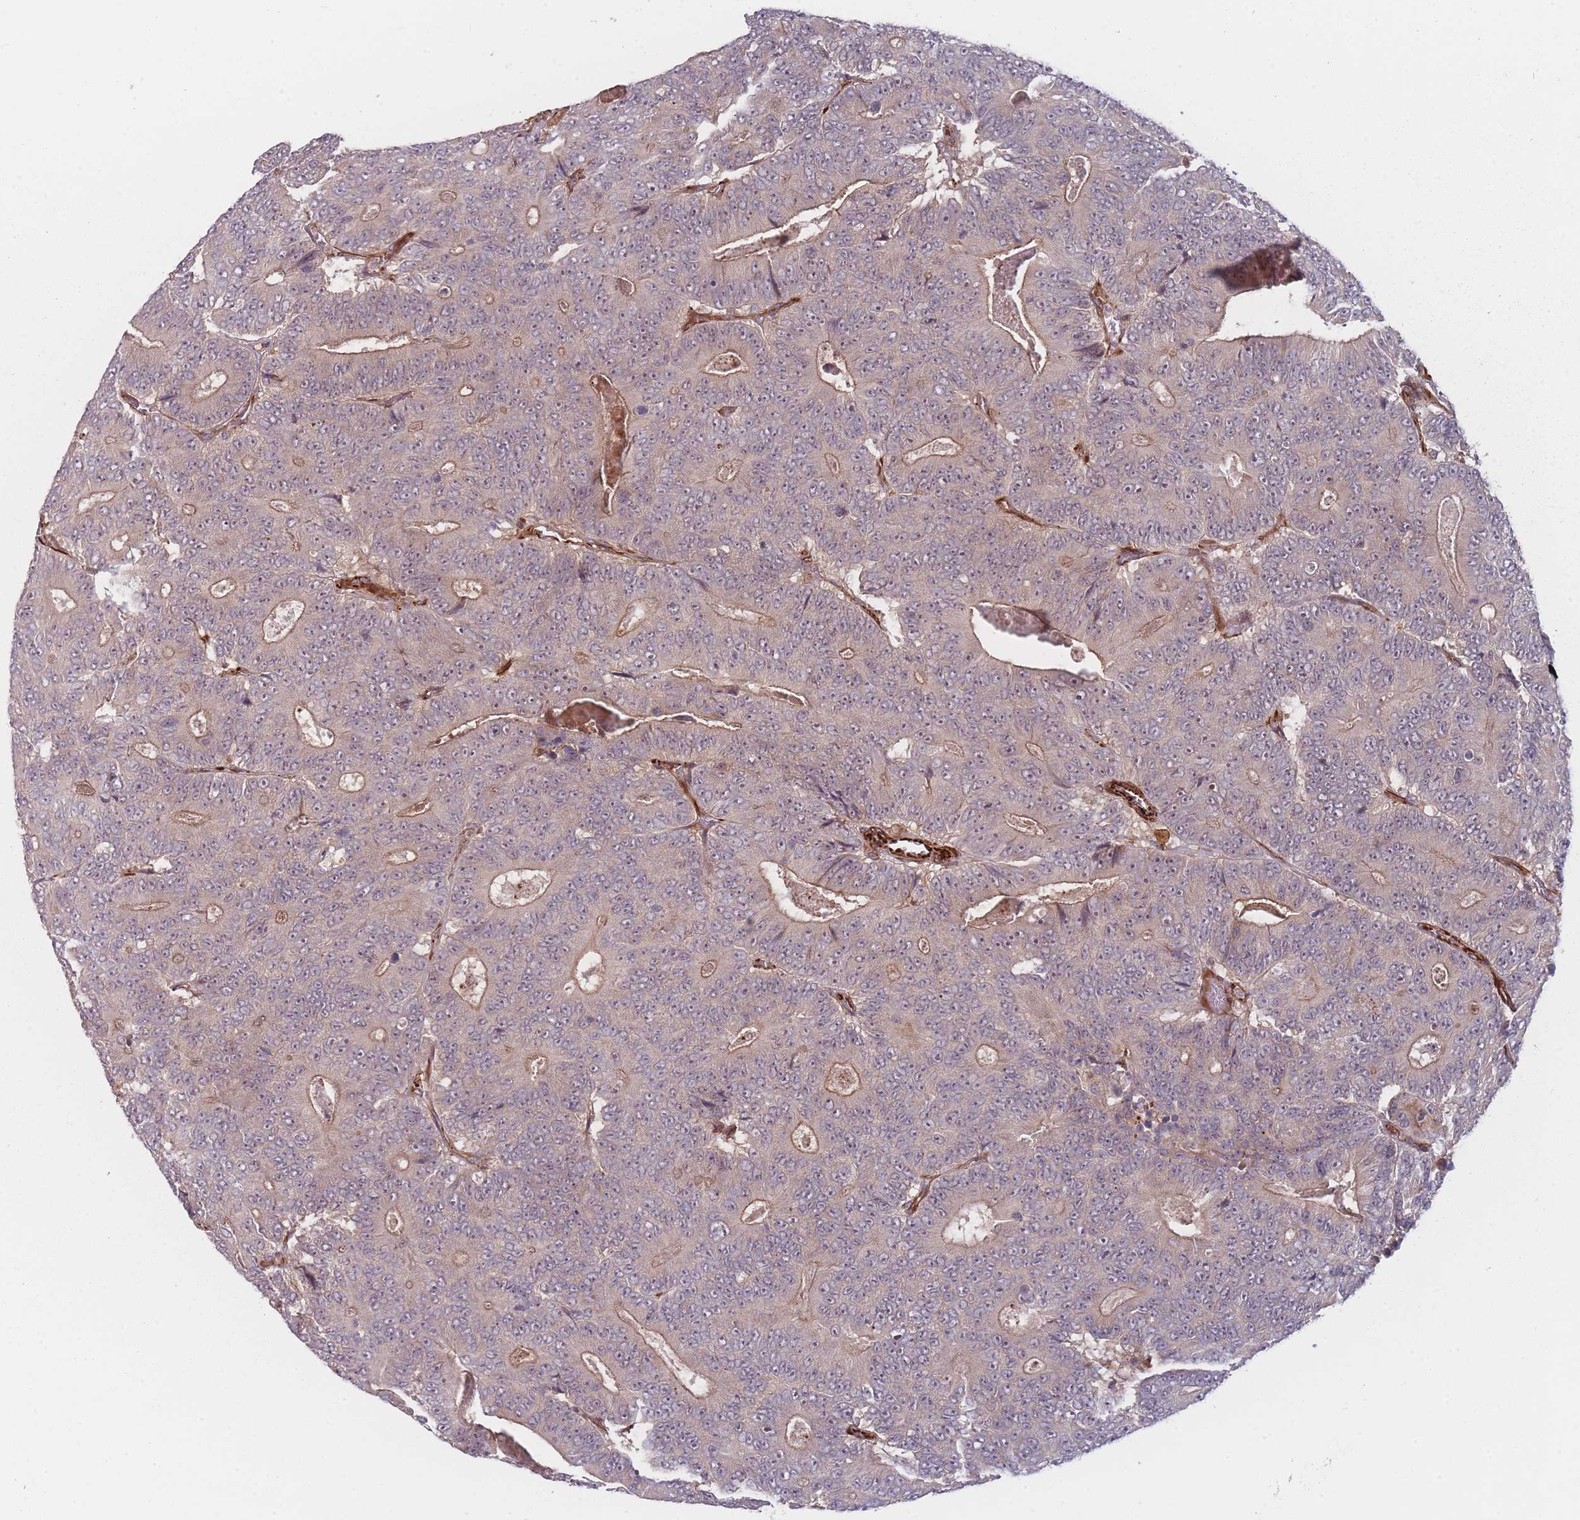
{"staining": {"intensity": "weak", "quantity": "<25%", "location": "cytoplasmic/membranous"}, "tissue": "colorectal cancer", "cell_type": "Tumor cells", "image_type": "cancer", "snomed": [{"axis": "morphology", "description": "Adenocarcinoma, NOS"}, {"axis": "topography", "description": "Colon"}], "caption": "Tumor cells show no significant positivity in colorectal cancer.", "gene": "EEF1AKMT2", "patient": {"sex": "male", "age": 83}}